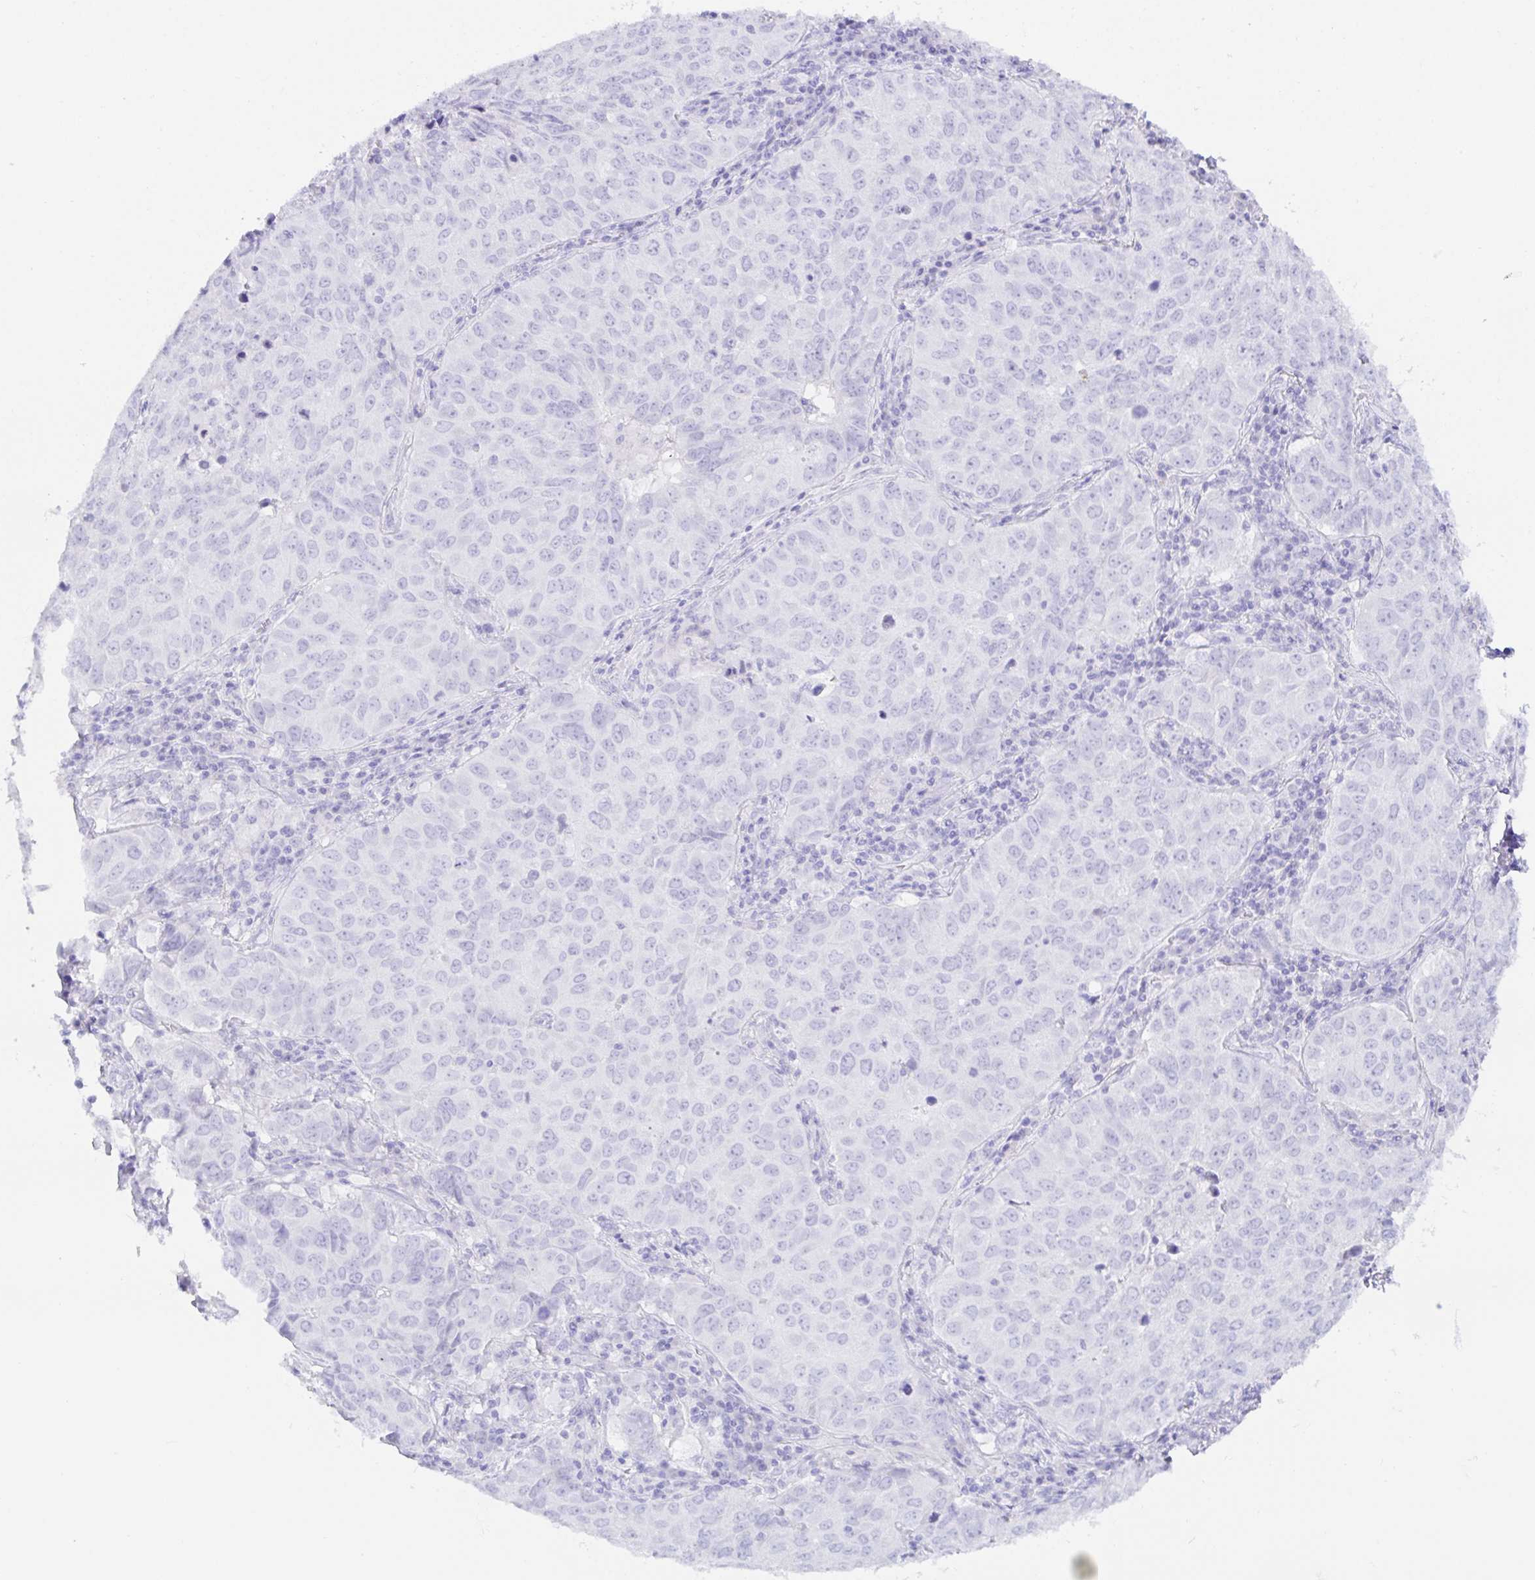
{"staining": {"intensity": "negative", "quantity": "none", "location": "none"}, "tissue": "lung cancer", "cell_type": "Tumor cells", "image_type": "cancer", "snomed": [{"axis": "morphology", "description": "Adenocarcinoma, NOS"}, {"axis": "topography", "description": "Lung"}], "caption": "Protein analysis of adenocarcinoma (lung) displays no significant staining in tumor cells.", "gene": "PAX8", "patient": {"sex": "female", "age": 50}}